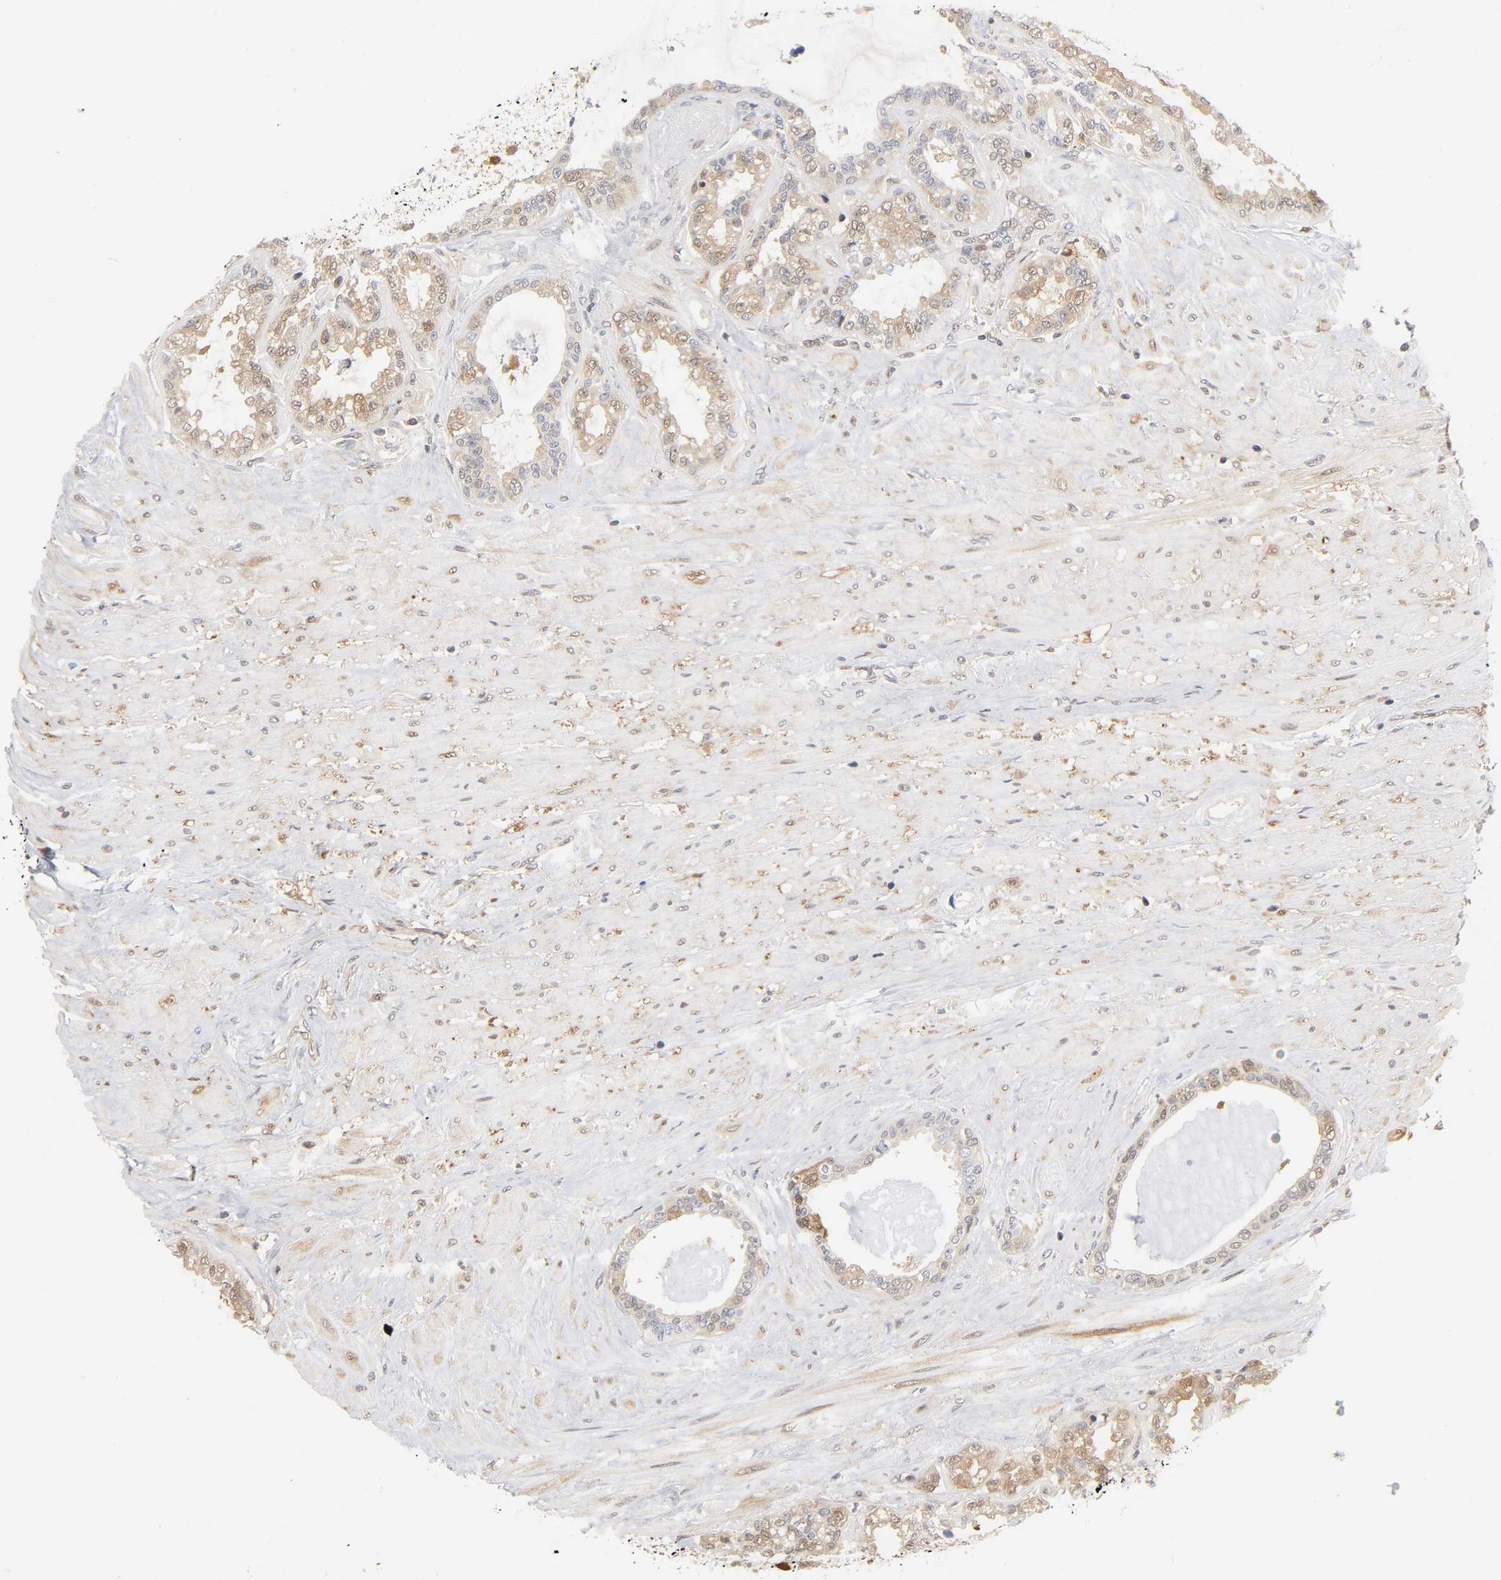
{"staining": {"intensity": "moderate", "quantity": "25%-75%", "location": "cytoplasmic/membranous"}, "tissue": "seminal vesicle", "cell_type": "Glandular cells", "image_type": "normal", "snomed": [{"axis": "morphology", "description": "Normal tissue, NOS"}, {"axis": "morphology", "description": "Inflammation, NOS"}, {"axis": "topography", "description": "Urinary bladder"}, {"axis": "topography", "description": "Prostate"}, {"axis": "topography", "description": "Seminal veicle"}], "caption": "This image displays normal seminal vesicle stained with immunohistochemistry to label a protein in brown. The cytoplasmic/membranous of glandular cells show moderate positivity for the protein. Nuclei are counter-stained blue.", "gene": "DFFB", "patient": {"sex": "male", "age": 82}}